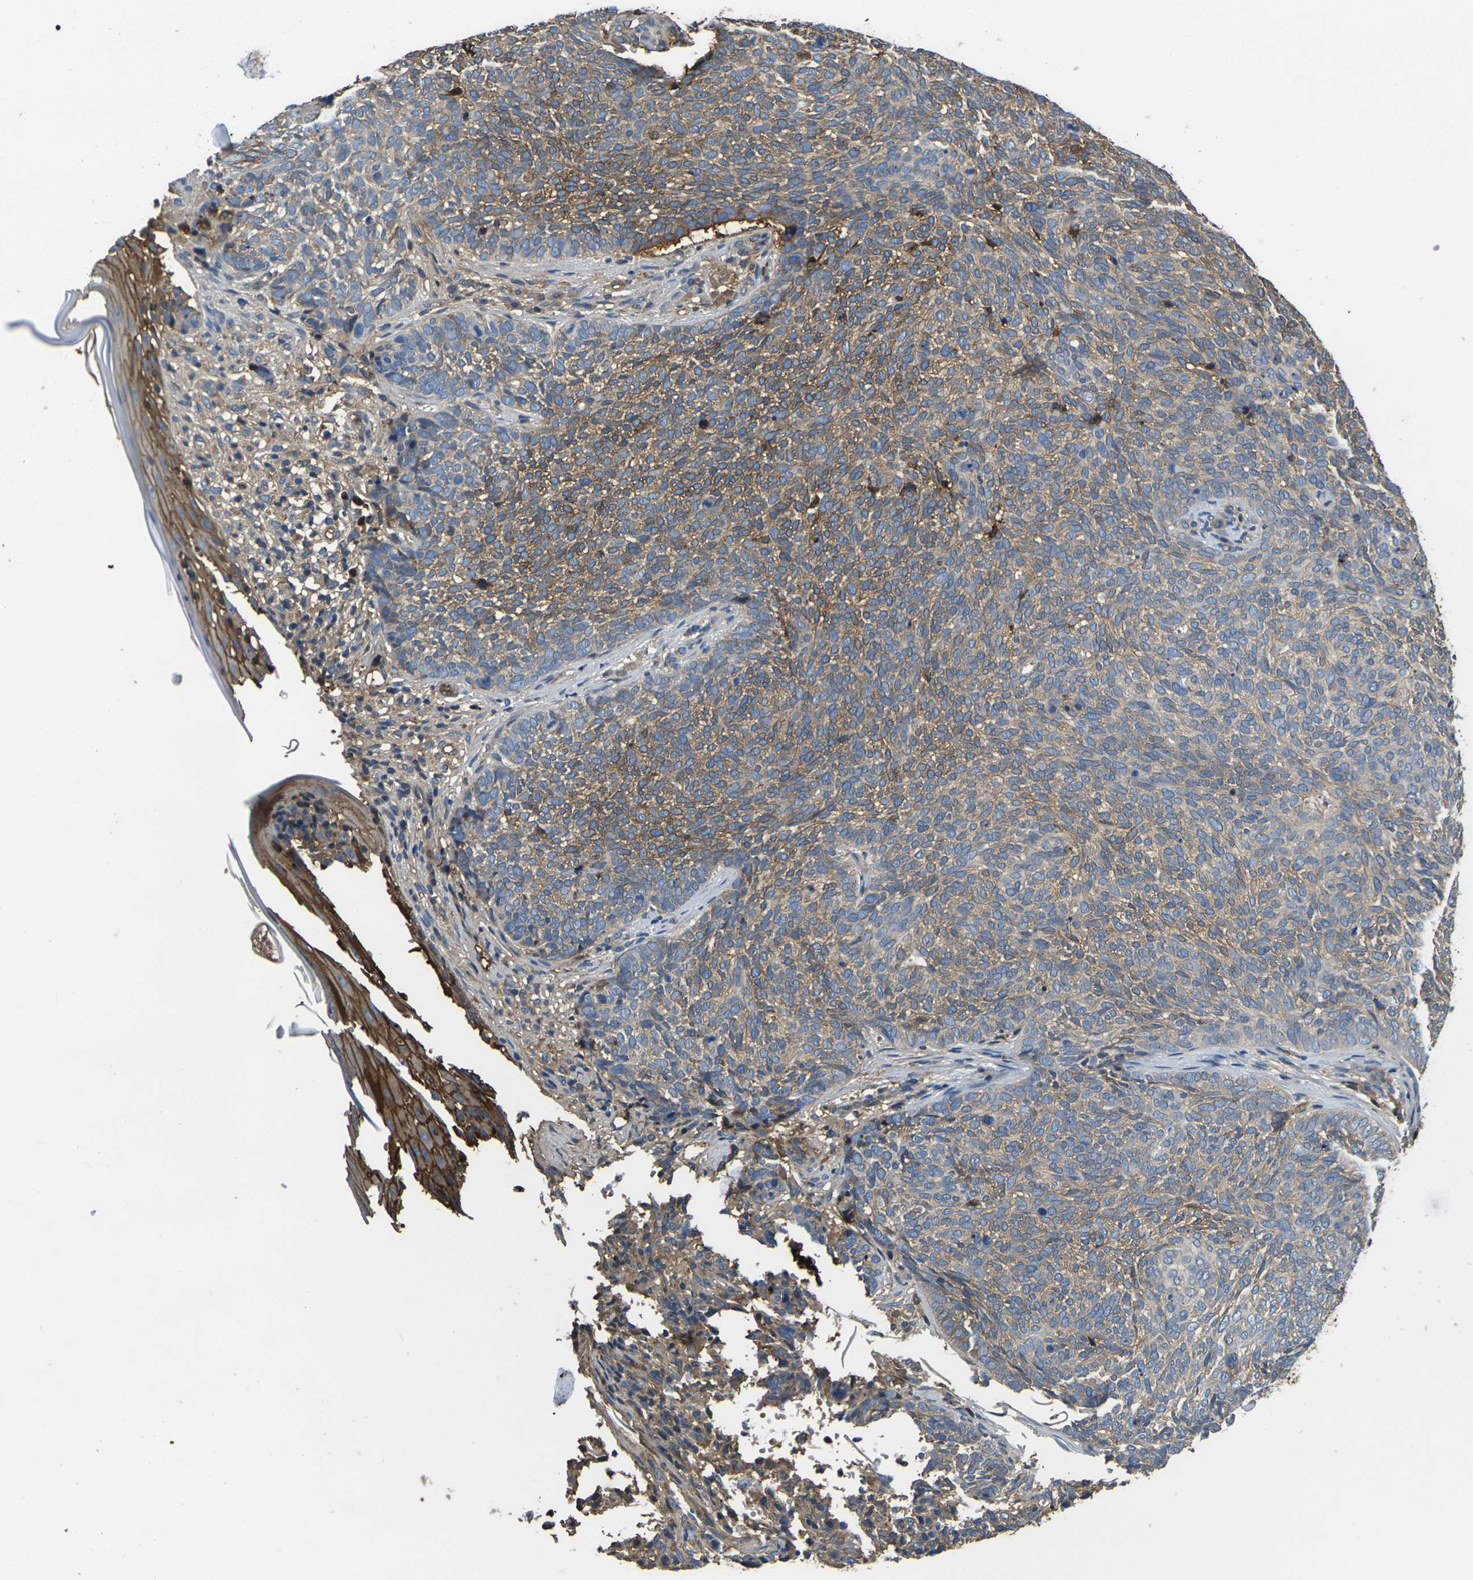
{"staining": {"intensity": "moderate", "quantity": "25%-75%", "location": "cytoplasmic/membranous"}, "tissue": "skin cancer", "cell_type": "Tumor cells", "image_type": "cancer", "snomed": [{"axis": "morphology", "description": "Basal cell carcinoma"}, {"axis": "topography", "description": "Skin"}], "caption": "Brown immunohistochemical staining in skin cancer reveals moderate cytoplasmic/membranous staining in about 25%-75% of tumor cells.", "gene": "HSPG2", "patient": {"sex": "female", "age": 84}}